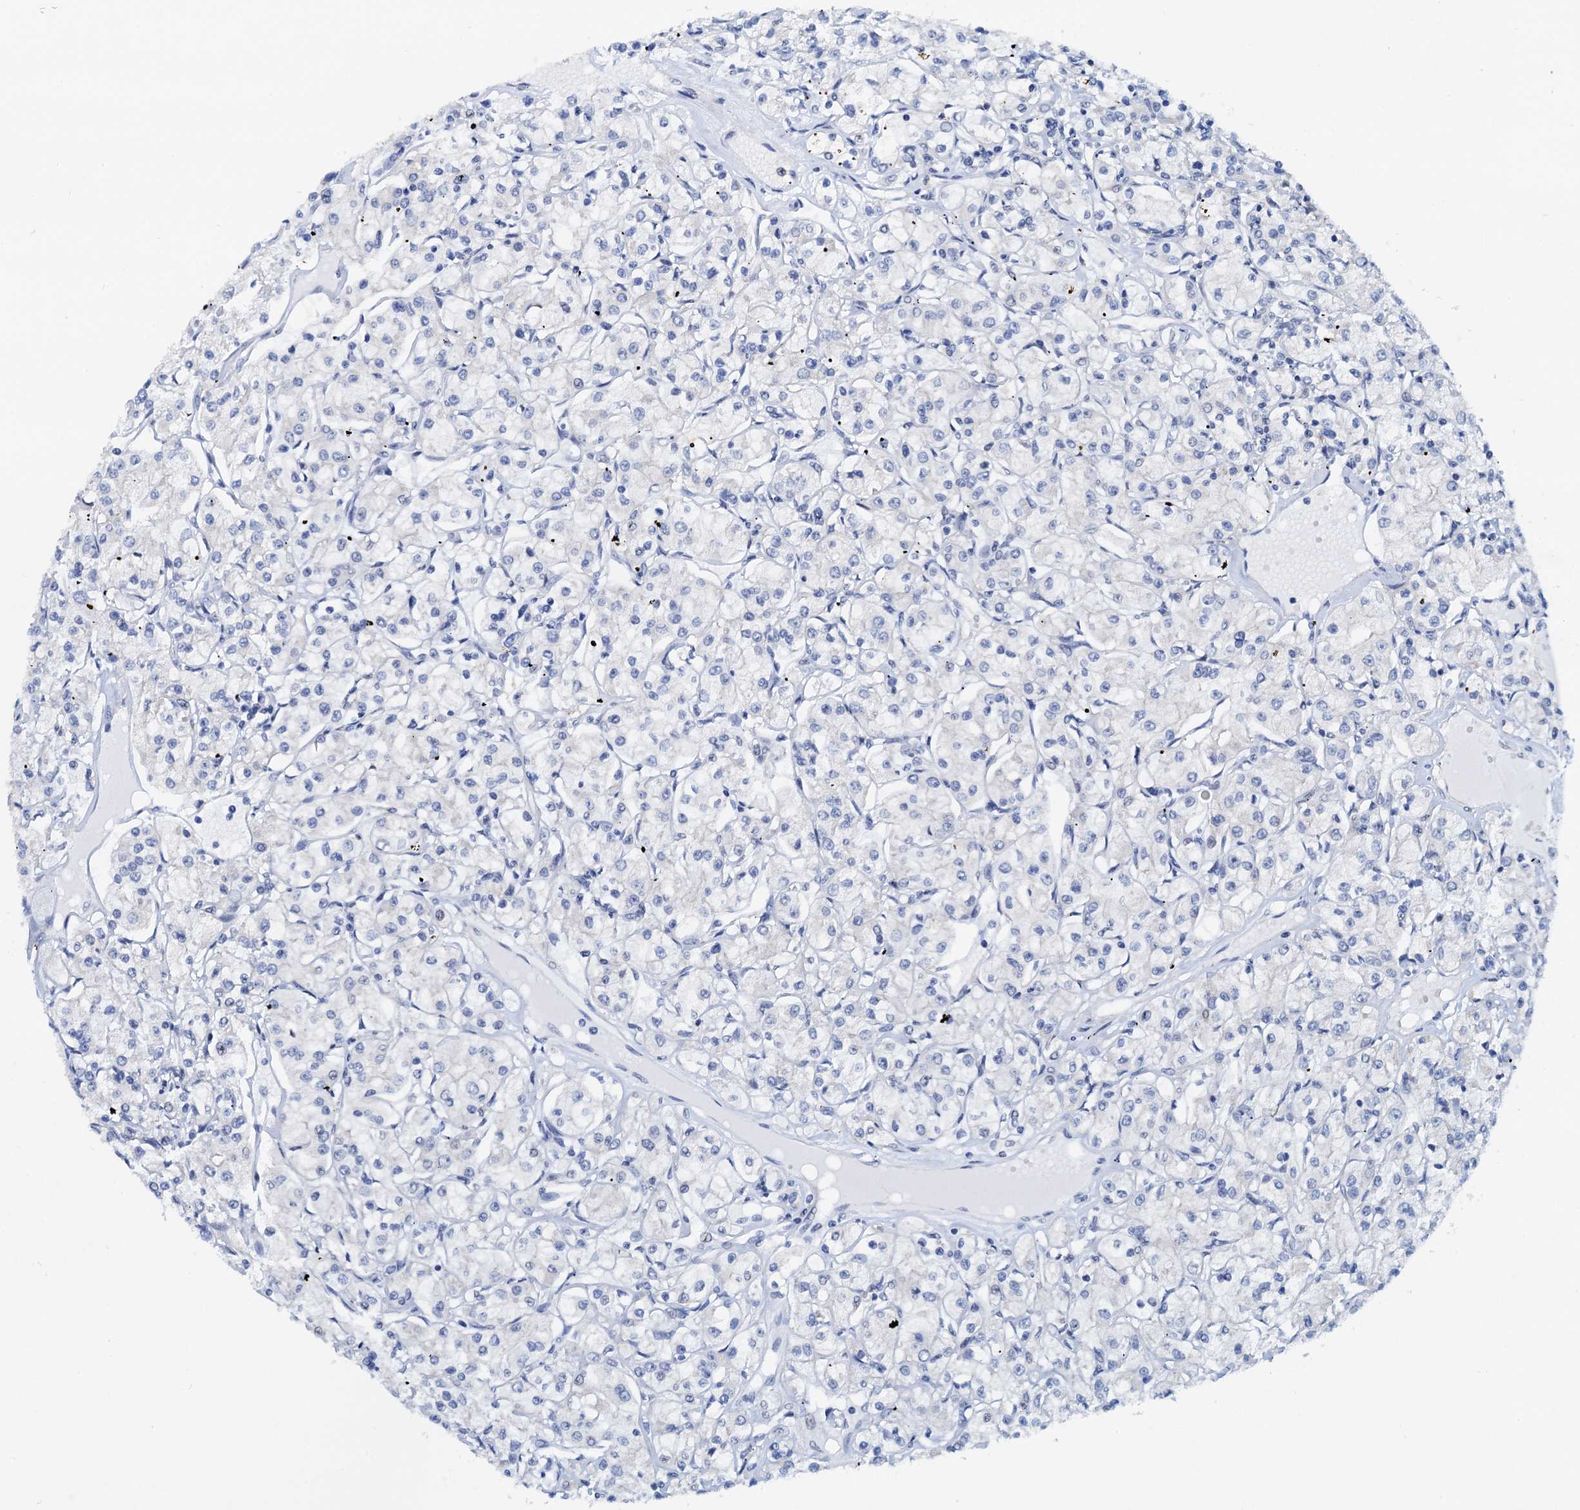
{"staining": {"intensity": "negative", "quantity": "none", "location": "none"}, "tissue": "renal cancer", "cell_type": "Tumor cells", "image_type": "cancer", "snomed": [{"axis": "morphology", "description": "Adenocarcinoma, NOS"}, {"axis": "topography", "description": "Kidney"}], "caption": "Image shows no protein positivity in tumor cells of adenocarcinoma (renal) tissue.", "gene": "PTGES3", "patient": {"sex": "female", "age": 59}}